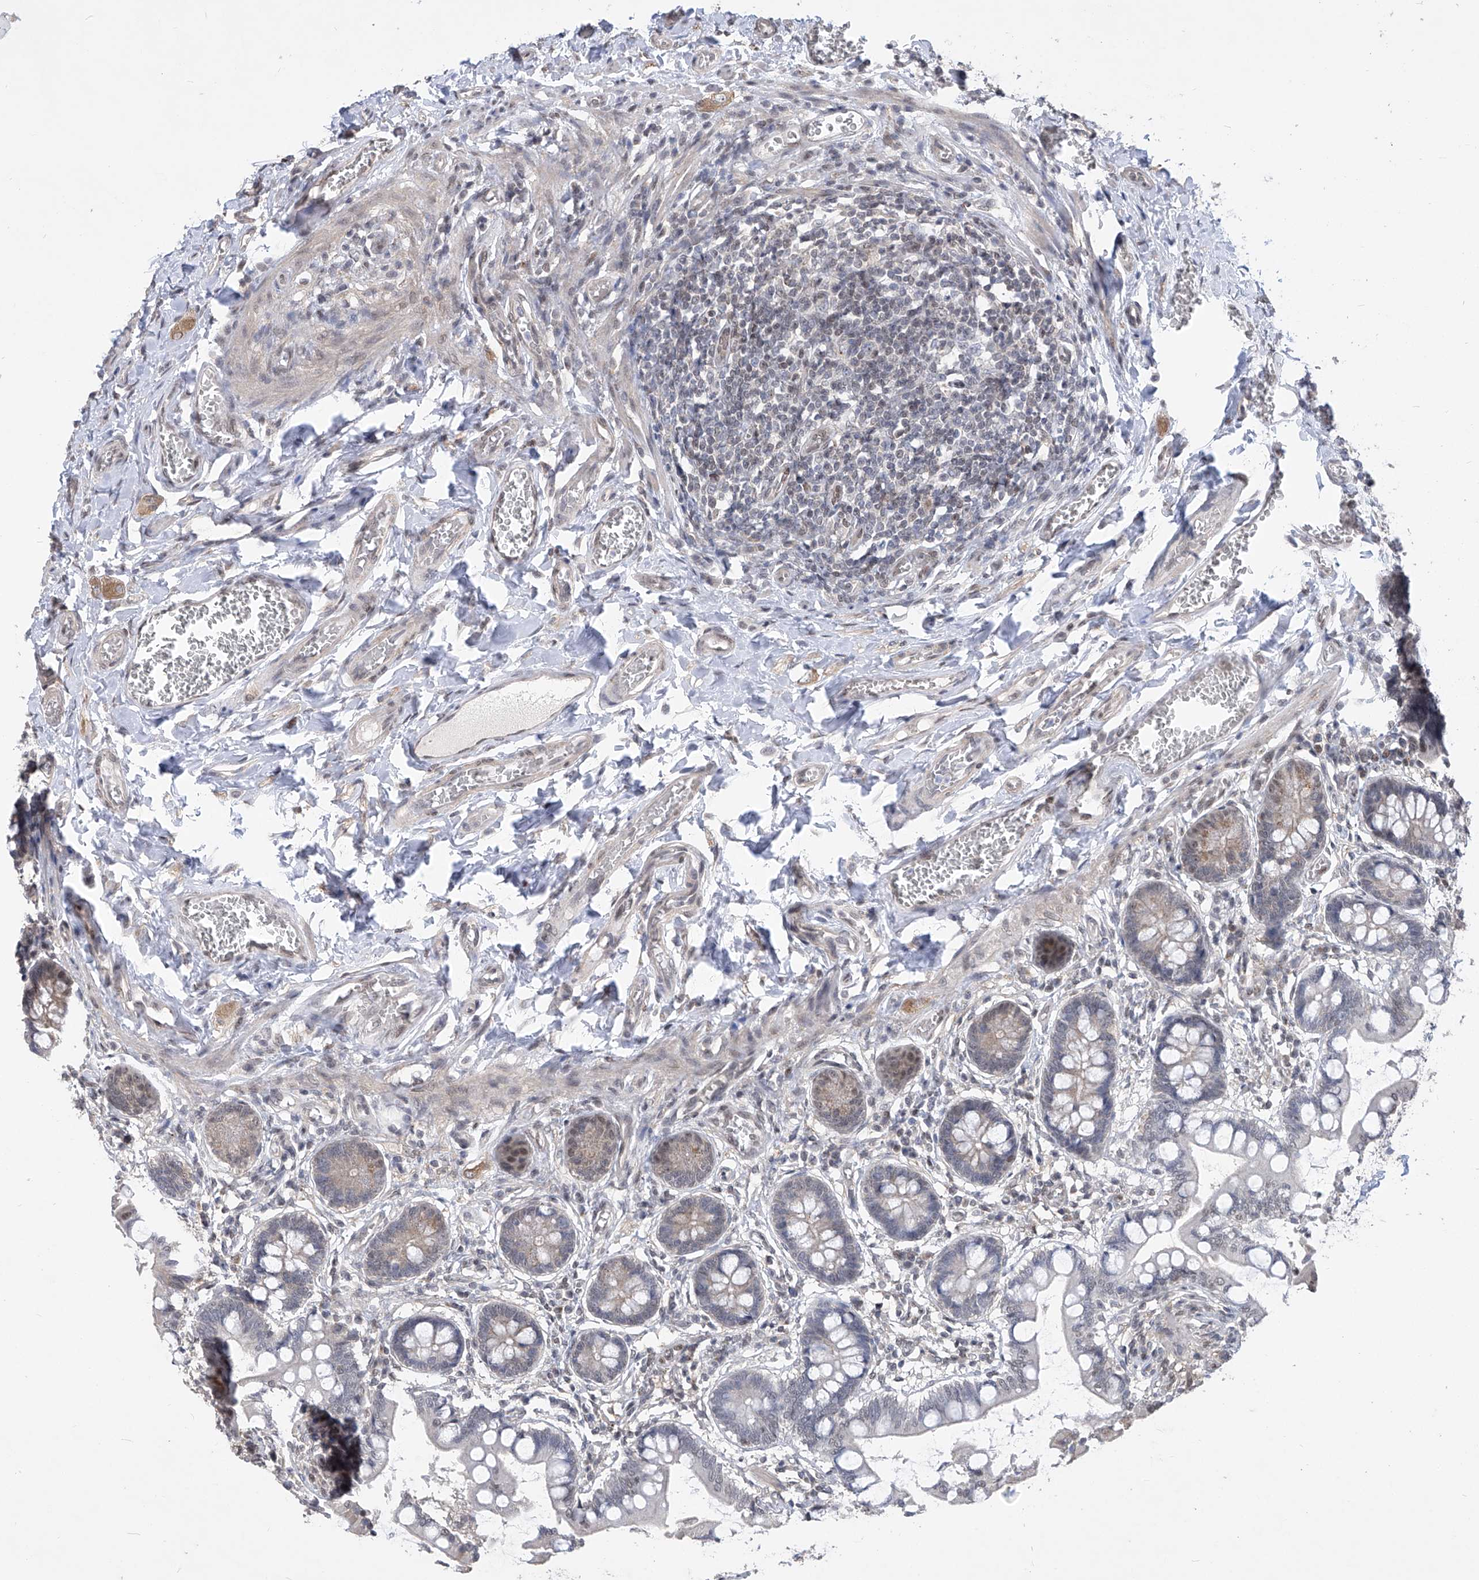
{"staining": {"intensity": "moderate", "quantity": "<25%", "location": "cytoplasmic/membranous"}, "tissue": "small intestine", "cell_type": "Glandular cells", "image_type": "normal", "snomed": [{"axis": "morphology", "description": "Normal tissue, NOS"}, {"axis": "topography", "description": "Small intestine"}], "caption": "Small intestine stained with immunohistochemistry demonstrates moderate cytoplasmic/membranous positivity in approximately <25% of glandular cells. (DAB IHC, brown staining for protein, blue staining for nuclei).", "gene": "CETN1", "patient": {"sex": "male", "age": 52}}